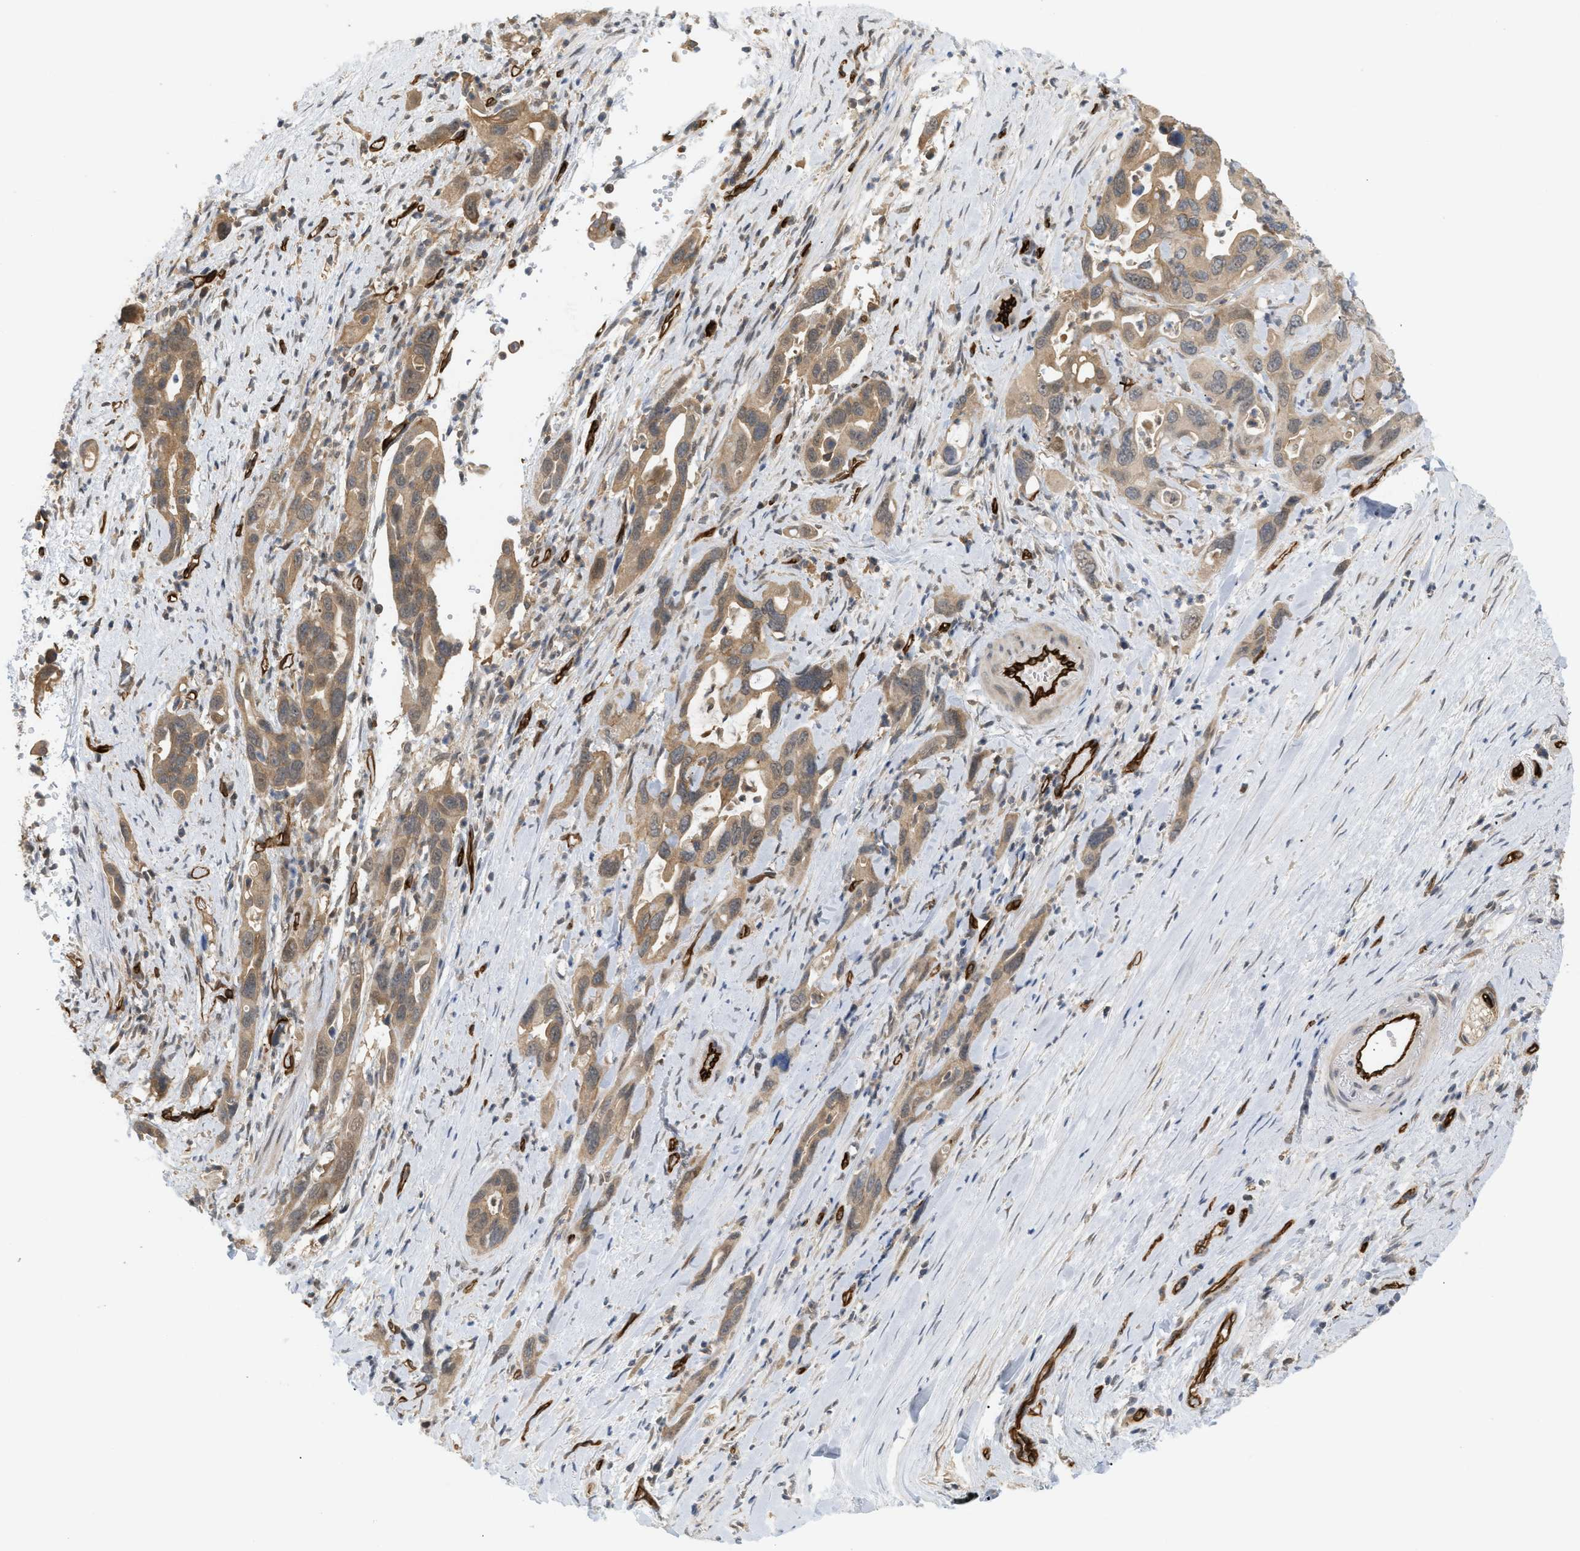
{"staining": {"intensity": "moderate", "quantity": ">75%", "location": "cytoplasmic/membranous"}, "tissue": "pancreatic cancer", "cell_type": "Tumor cells", "image_type": "cancer", "snomed": [{"axis": "morphology", "description": "Adenocarcinoma, NOS"}, {"axis": "topography", "description": "Pancreas"}], "caption": "This is a micrograph of immunohistochemistry (IHC) staining of pancreatic cancer, which shows moderate staining in the cytoplasmic/membranous of tumor cells.", "gene": "PALMD", "patient": {"sex": "female", "age": 70}}